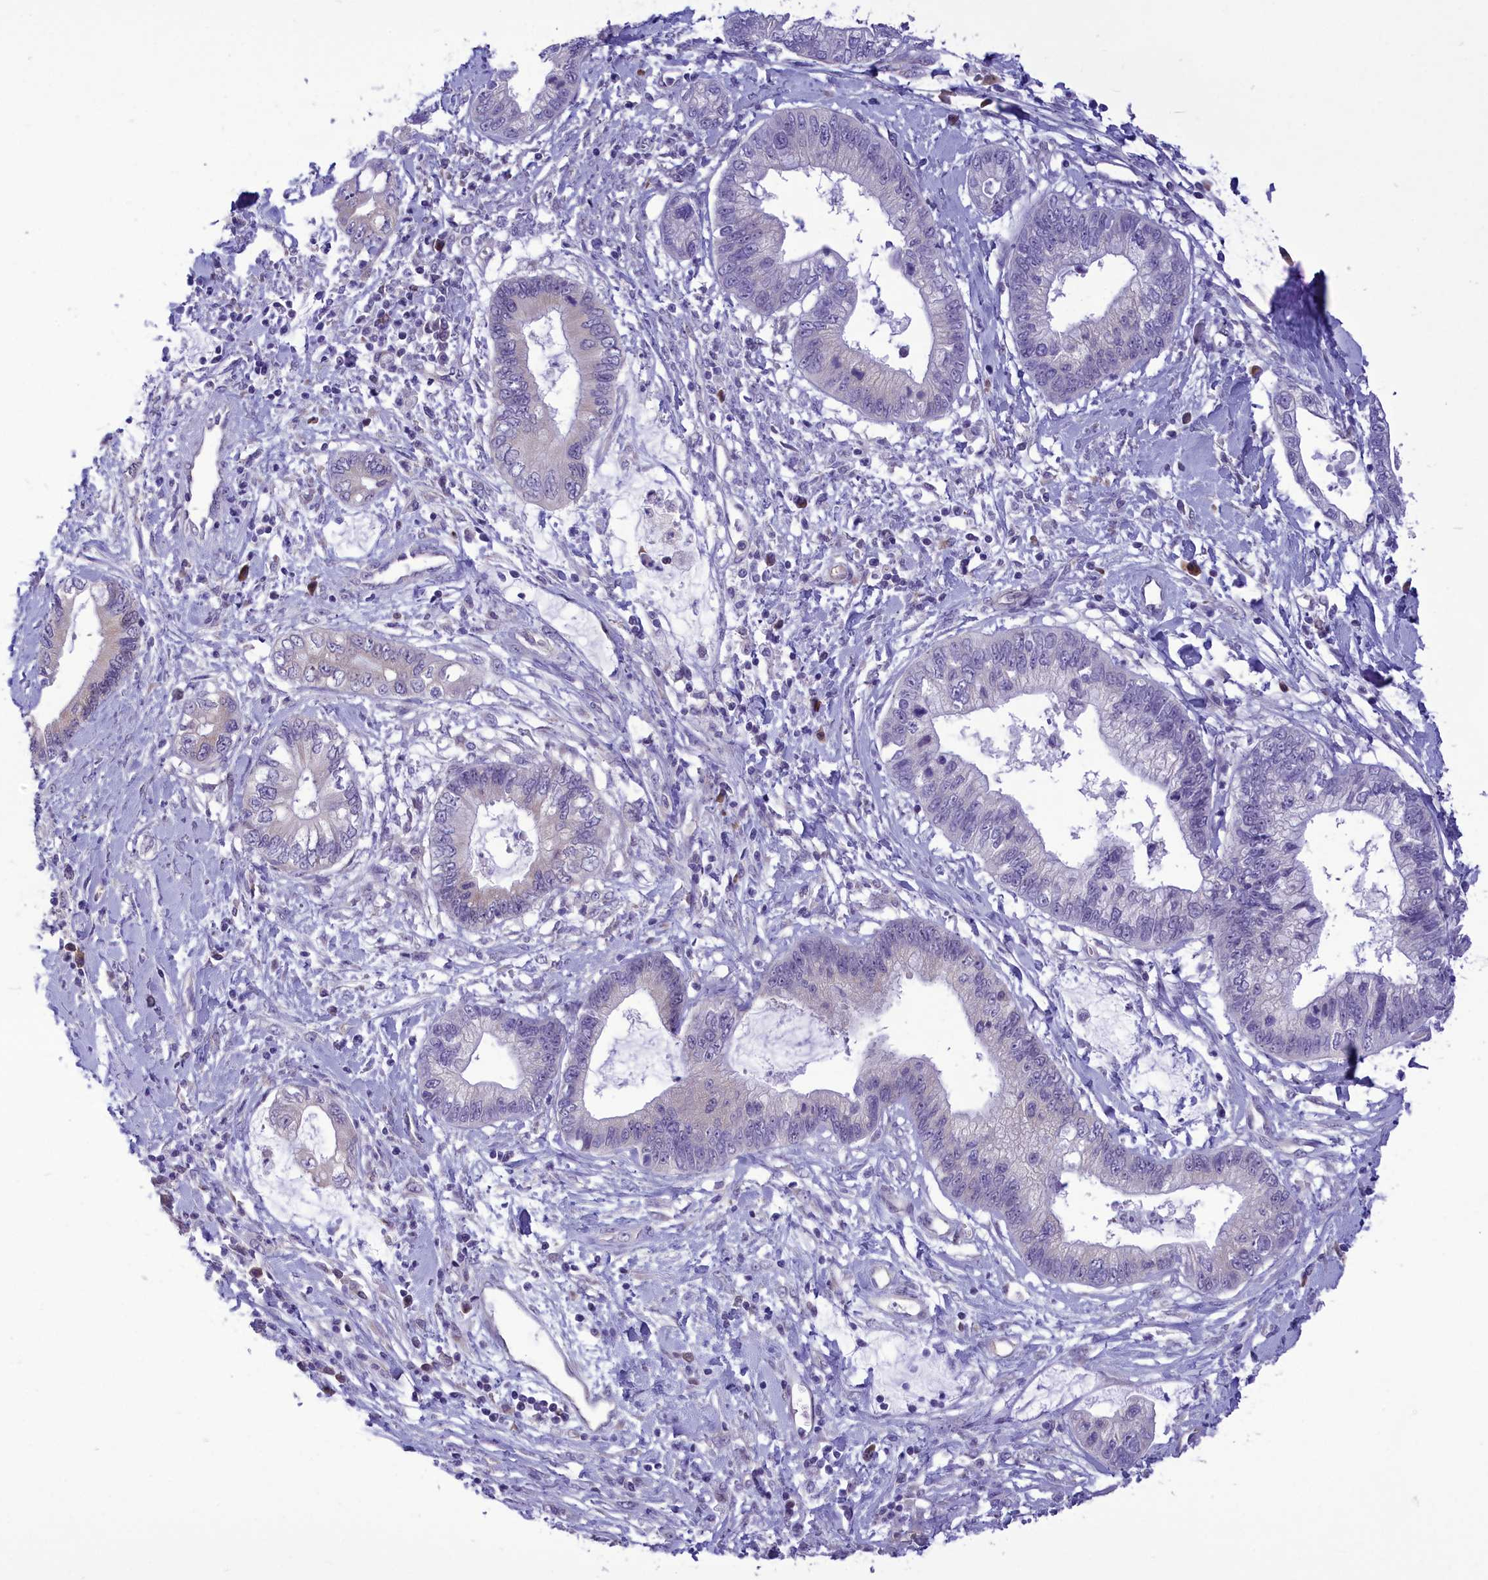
{"staining": {"intensity": "negative", "quantity": "none", "location": "none"}, "tissue": "cervical cancer", "cell_type": "Tumor cells", "image_type": "cancer", "snomed": [{"axis": "morphology", "description": "Adenocarcinoma, NOS"}, {"axis": "topography", "description": "Cervix"}], "caption": "Tumor cells show no significant protein expression in cervical adenocarcinoma.", "gene": "DCAF16", "patient": {"sex": "female", "age": 44}}